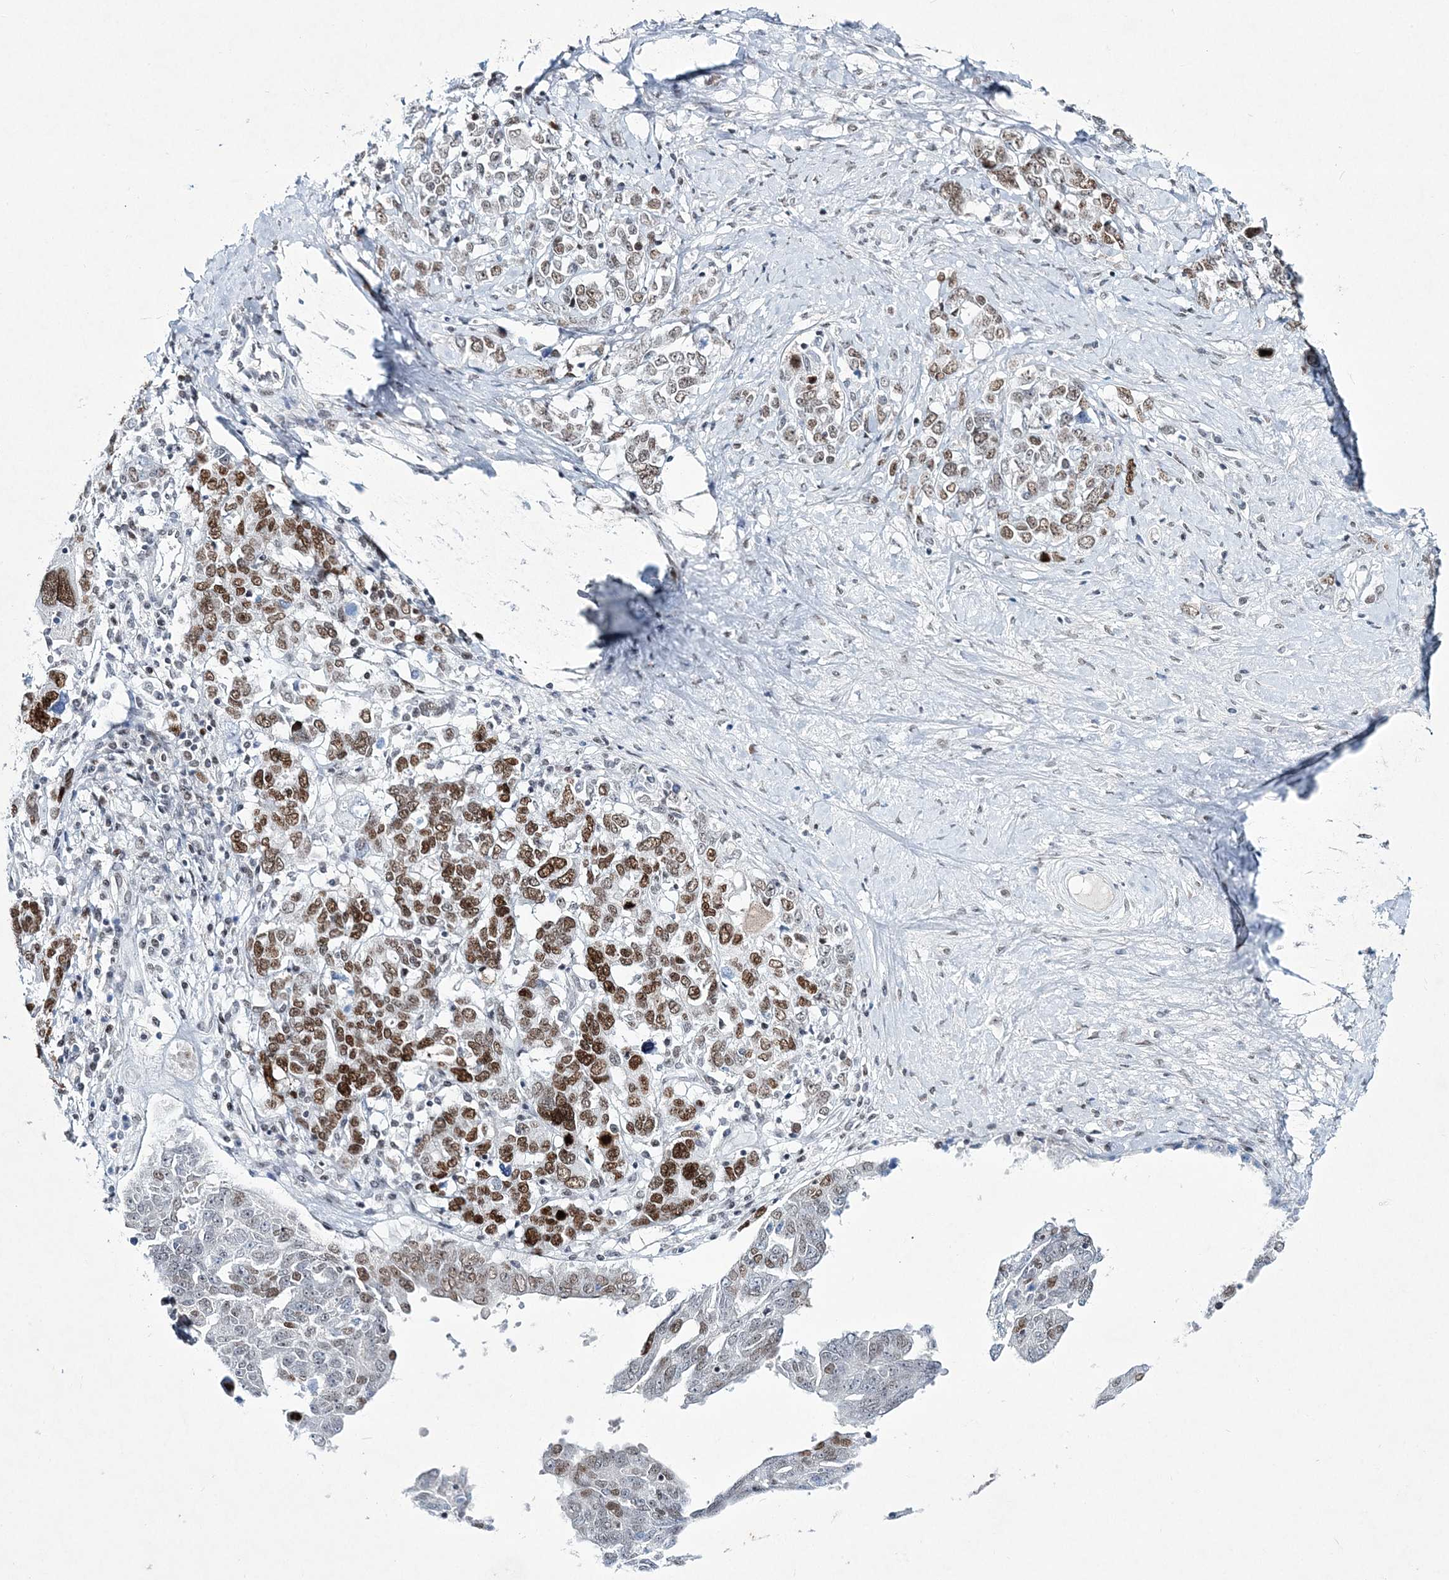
{"staining": {"intensity": "strong", "quantity": "25%-75%", "location": "nuclear"}, "tissue": "ovarian cancer", "cell_type": "Tumor cells", "image_type": "cancer", "snomed": [{"axis": "morphology", "description": "Carcinoma, endometroid"}, {"axis": "topography", "description": "Ovary"}], "caption": "An immunohistochemistry (IHC) micrograph of tumor tissue is shown. Protein staining in brown shows strong nuclear positivity in ovarian cancer (endometroid carcinoma) within tumor cells.", "gene": "LRRFIP2", "patient": {"sex": "female", "age": 62}}